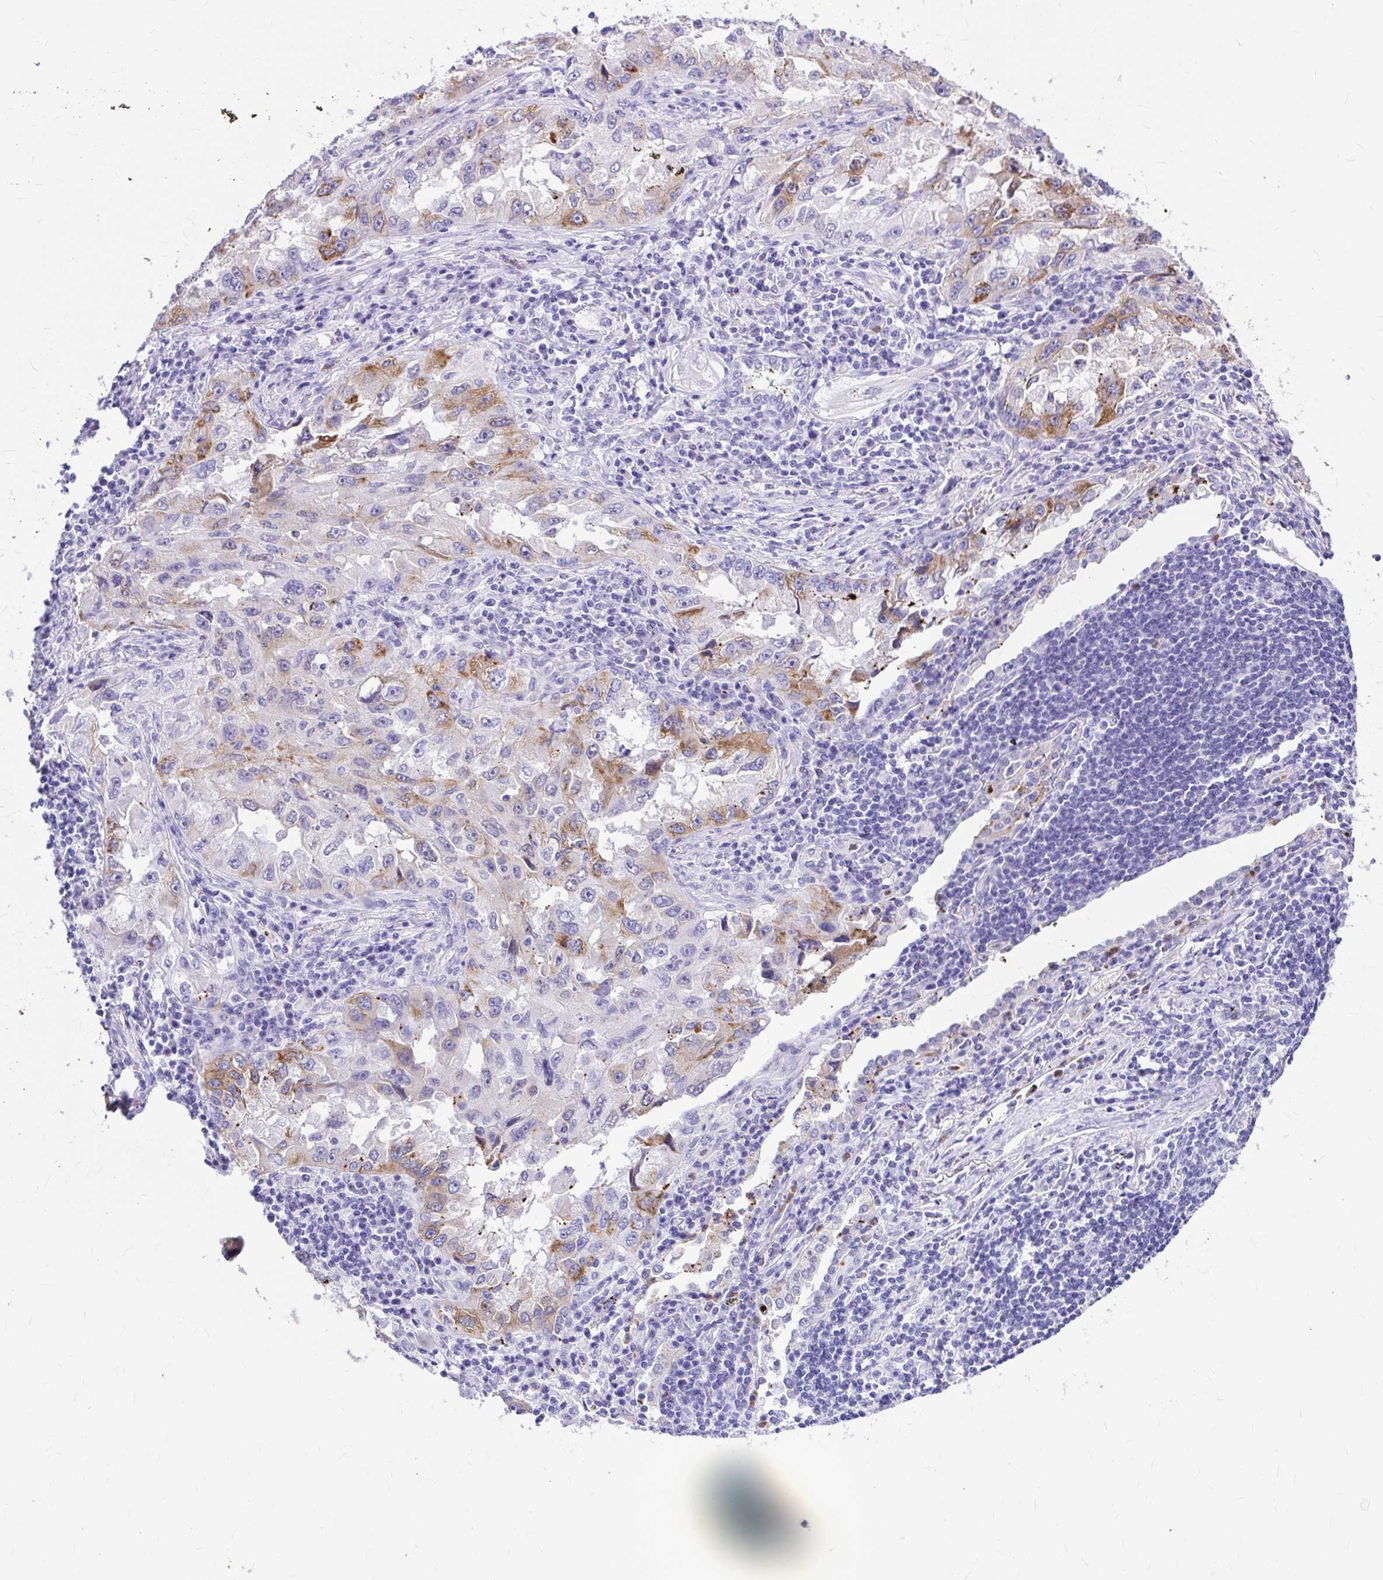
{"staining": {"intensity": "moderate", "quantity": "<25%", "location": "cytoplasmic/membranous"}, "tissue": "lung cancer", "cell_type": "Tumor cells", "image_type": "cancer", "snomed": [{"axis": "morphology", "description": "Adenocarcinoma, NOS"}, {"axis": "topography", "description": "Lung"}], "caption": "IHC staining of lung cancer, which displays low levels of moderate cytoplasmic/membranous expression in about <25% of tumor cells indicating moderate cytoplasmic/membranous protein positivity. The staining was performed using DAB (3,3'-diaminobenzidine) (brown) for protein detection and nuclei were counterstained in hematoxylin (blue).", "gene": "CLEC1B", "patient": {"sex": "female", "age": 73}}